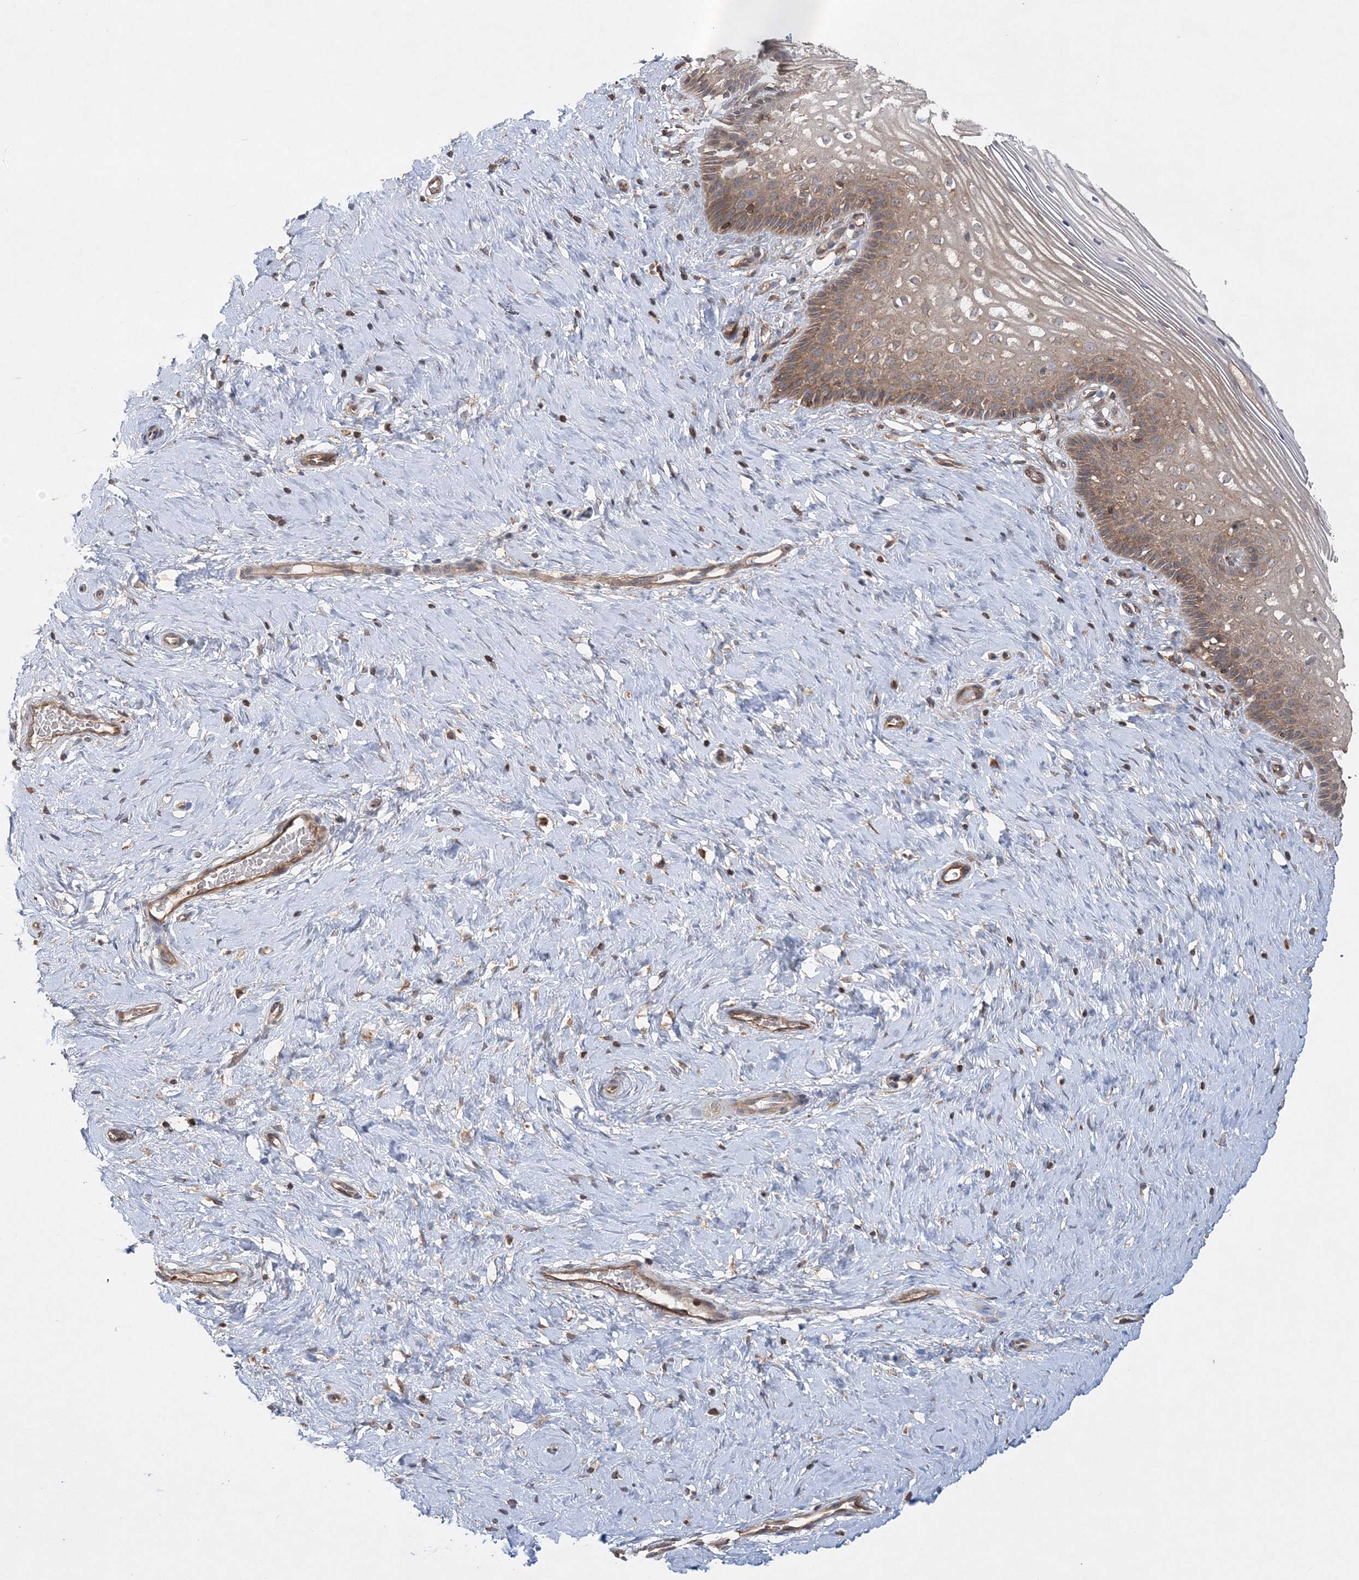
{"staining": {"intensity": "moderate", "quantity": "25%-75%", "location": "cytoplasmic/membranous"}, "tissue": "cervix", "cell_type": "Glandular cells", "image_type": "normal", "snomed": [{"axis": "morphology", "description": "Normal tissue, NOS"}, {"axis": "topography", "description": "Cervix"}], "caption": "Immunohistochemistry (IHC) (DAB (3,3'-diaminobenzidine)) staining of normal human cervix demonstrates moderate cytoplasmic/membranous protein positivity in about 25%-75% of glandular cells. (Brightfield microscopy of DAB IHC at high magnification).", "gene": "ACAP2", "patient": {"sex": "female", "age": 33}}